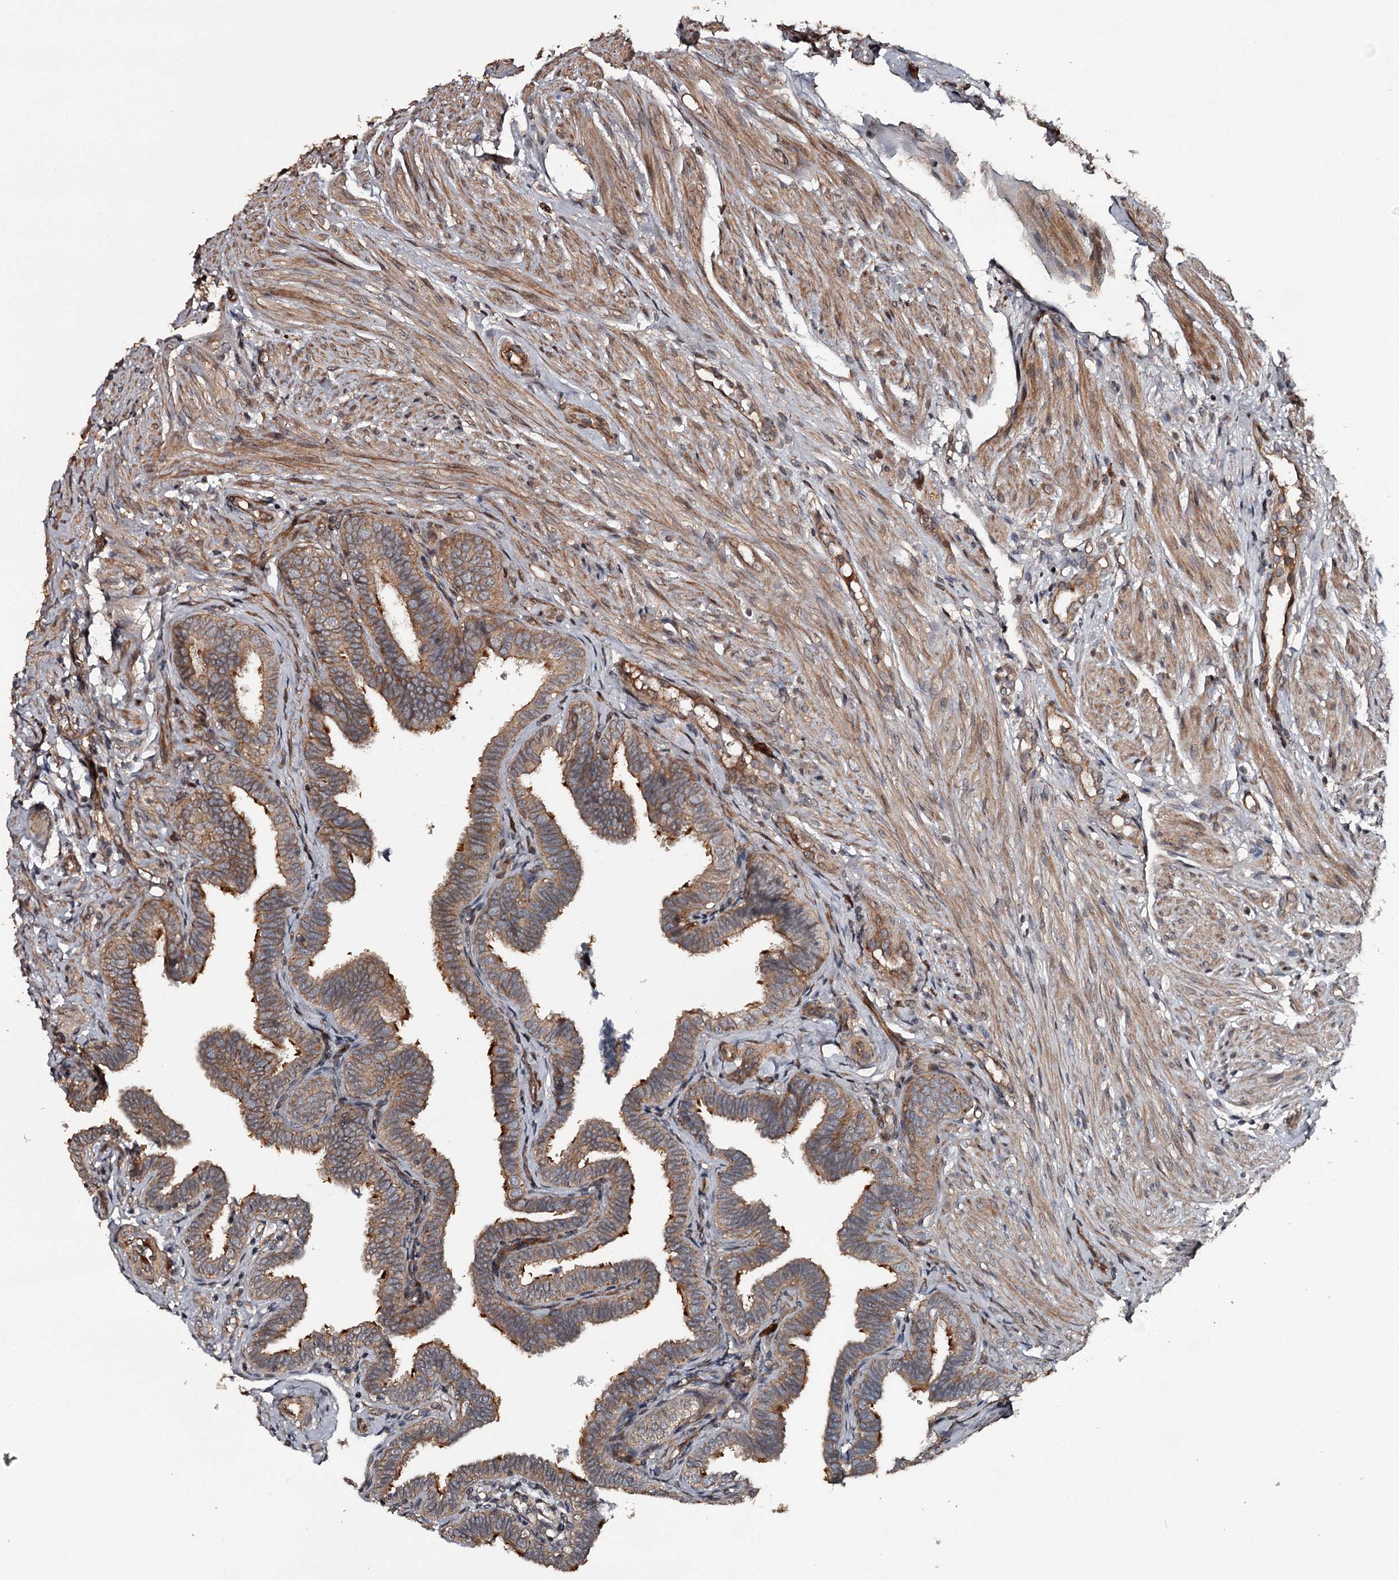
{"staining": {"intensity": "strong", "quantity": ">75%", "location": "cytoplasmic/membranous"}, "tissue": "fallopian tube", "cell_type": "Glandular cells", "image_type": "normal", "snomed": [{"axis": "morphology", "description": "Normal tissue, NOS"}, {"axis": "topography", "description": "Fallopian tube"}], "caption": "IHC histopathology image of unremarkable fallopian tube: fallopian tube stained using IHC reveals high levels of strong protein expression localized specifically in the cytoplasmic/membranous of glandular cells, appearing as a cytoplasmic/membranous brown color.", "gene": "RAB21", "patient": {"sex": "female", "age": 39}}